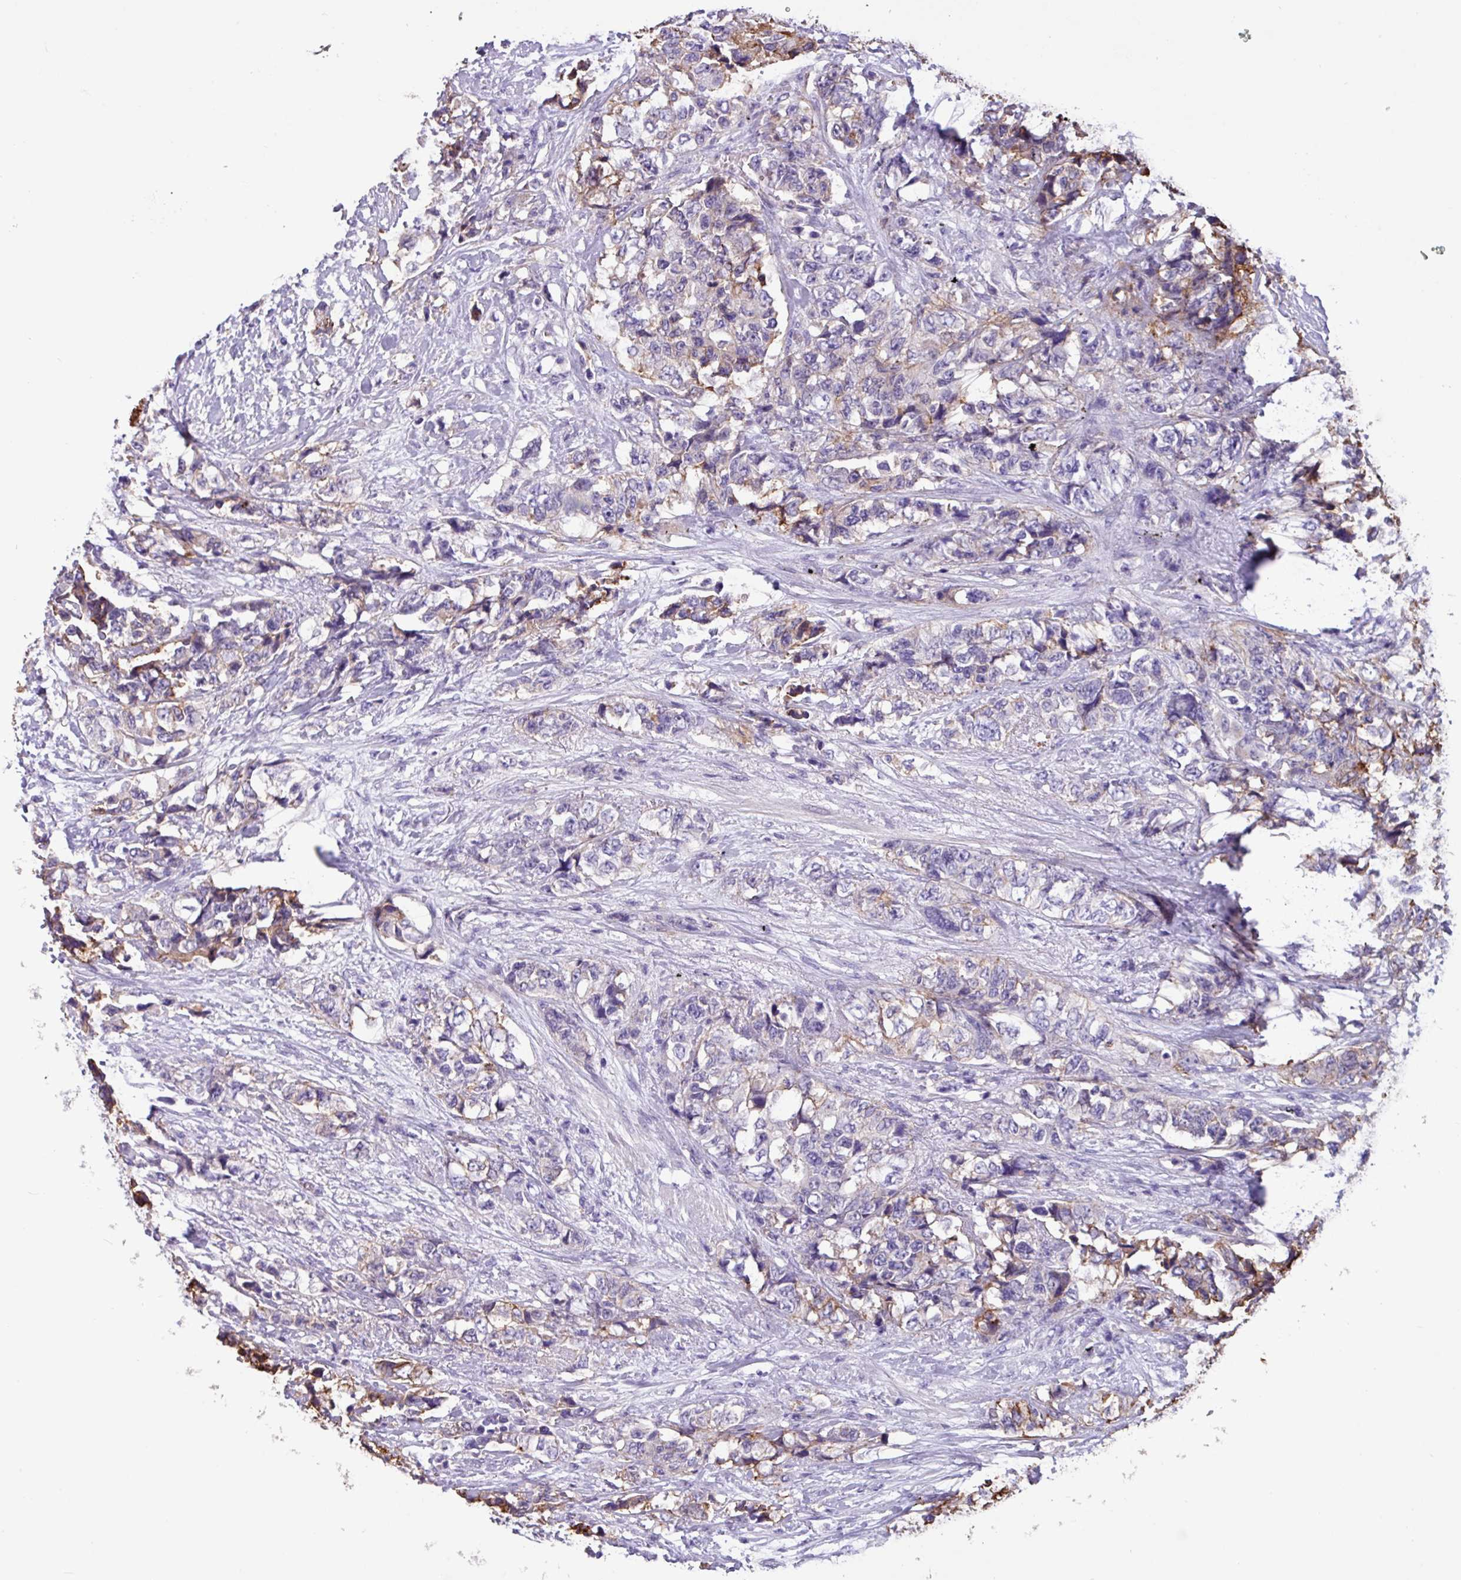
{"staining": {"intensity": "strong", "quantity": "<25%", "location": "cytoplasmic/membranous"}, "tissue": "urothelial cancer", "cell_type": "Tumor cells", "image_type": "cancer", "snomed": [{"axis": "morphology", "description": "Urothelial carcinoma, High grade"}, {"axis": "topography", "description": "Urinary bladder"}], "caption": "Tumor cells display strong cytoplasmic/membranous expression in approximately <25% of cells in urothelial cancer.", "gene": "EPCAM", "patient": {"sex": "female", "age": 78}}